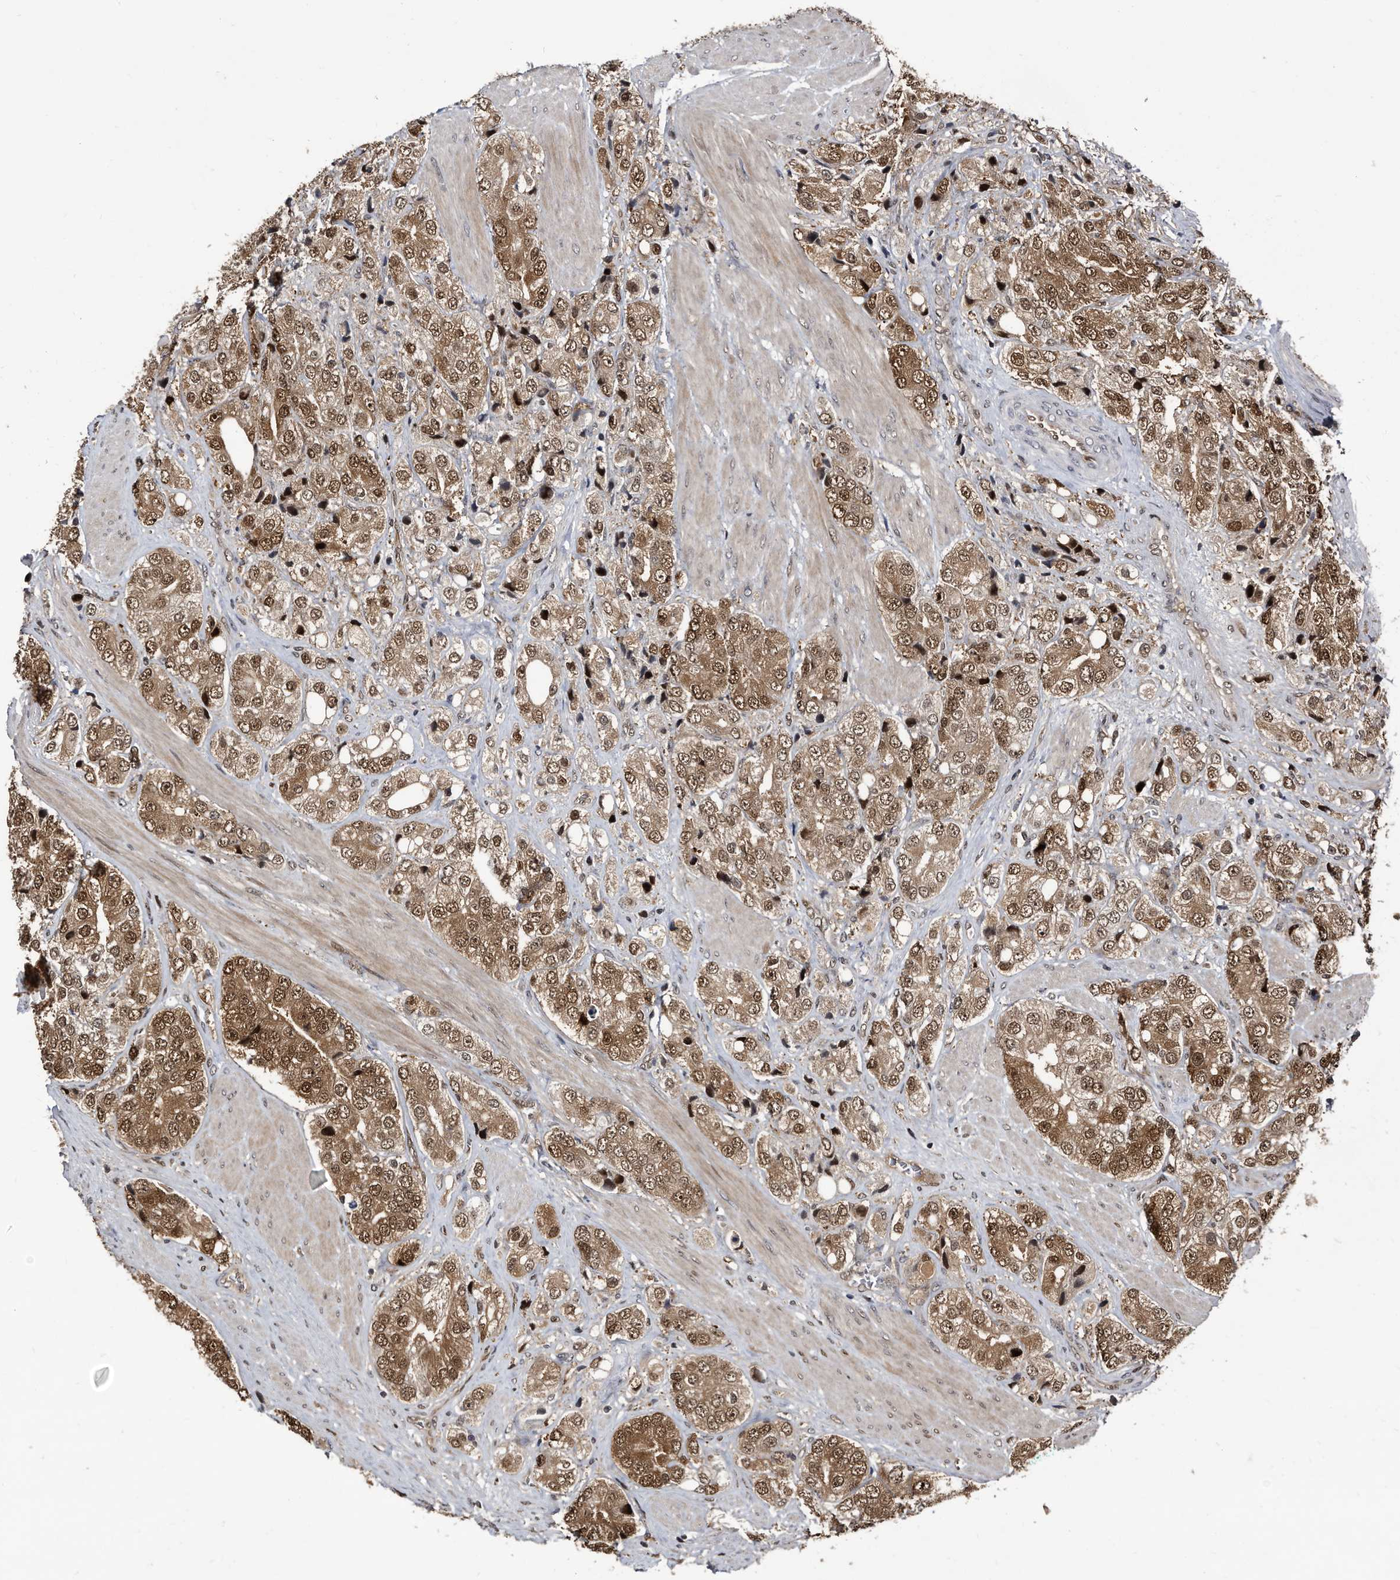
{"staining": {"intensity": "moderate", "quantity": ">75%", "location": "cytoplasmic/membranous,nuclear"}, "tissue": "prostate cancer", "cell_type": "Tumor cells", "image_type": "cancer", "snomed": [{"axis": "morphology", "description": "Adenocarcinoma, High grade"}, {"axis": "topography", "description": "Prostate"}], "caption": "High-power microscopy captured an immunohistochemistry (IHC) photomicrograph of prostate cancer, revealing moderate cytoplasmic/membranous and nuclear positivity in approximately >75% of tumor cells.", "gene": "RAD23B", "patient": {"sex": "male", "age": 50}}